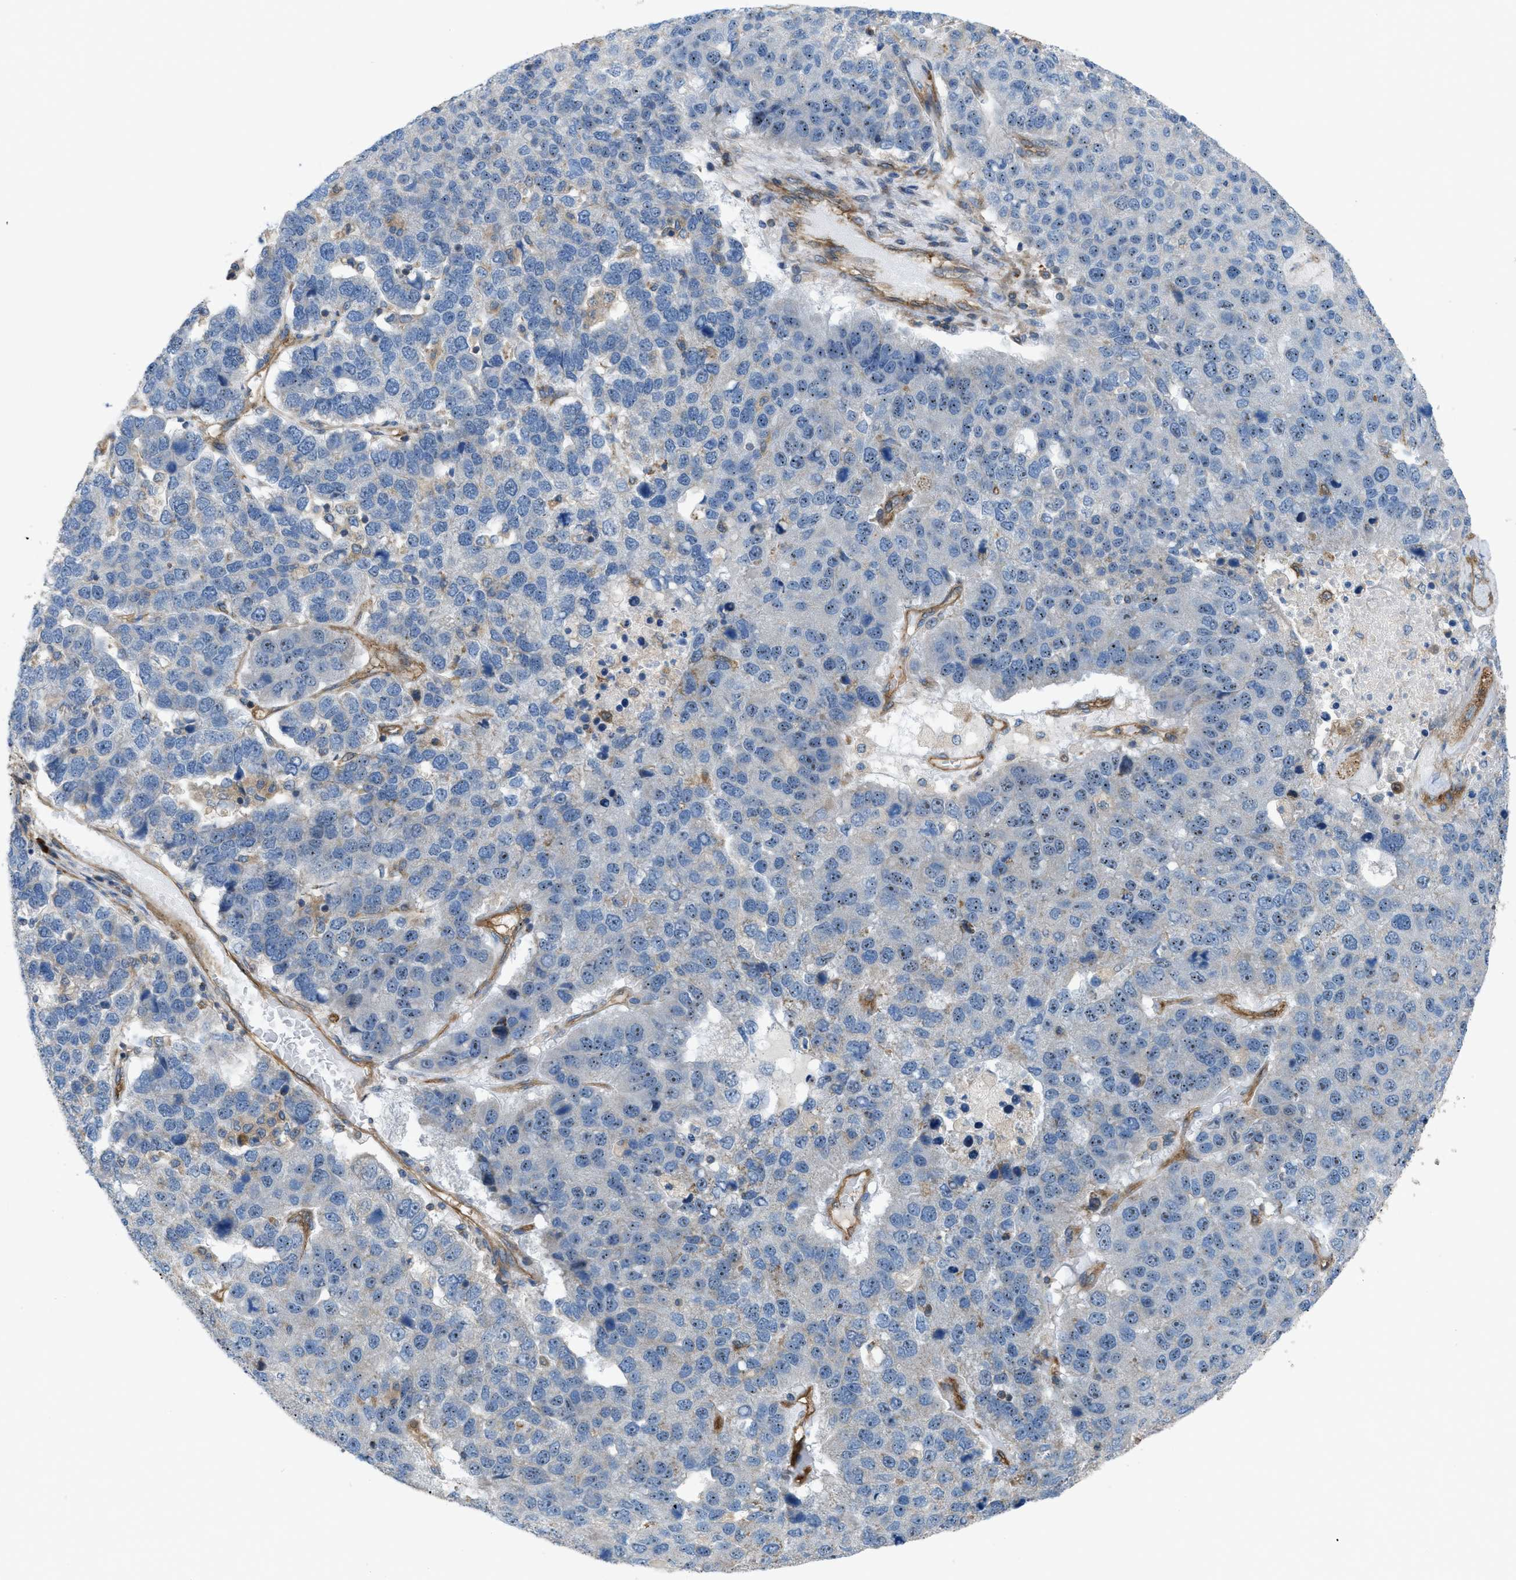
{"staining": {"intensity": "negative", "quantity": "none", "location": "none"}, "tissue": "pancreatic cancer", "cell_type": "Tumor cells", "image_type": "cancer", "snomed": [{"axis": "morphology", "description": "Adenocarcinoma, NOS"}, {"axis": "topography", "description": "Pancreas"}], "caption": "Protein analysis of pancreatic adenocarcinoma displays no significant expression in tumor cells.", "gene": "ATP2A3", "patient": {"sex": "female", "age": 61}}